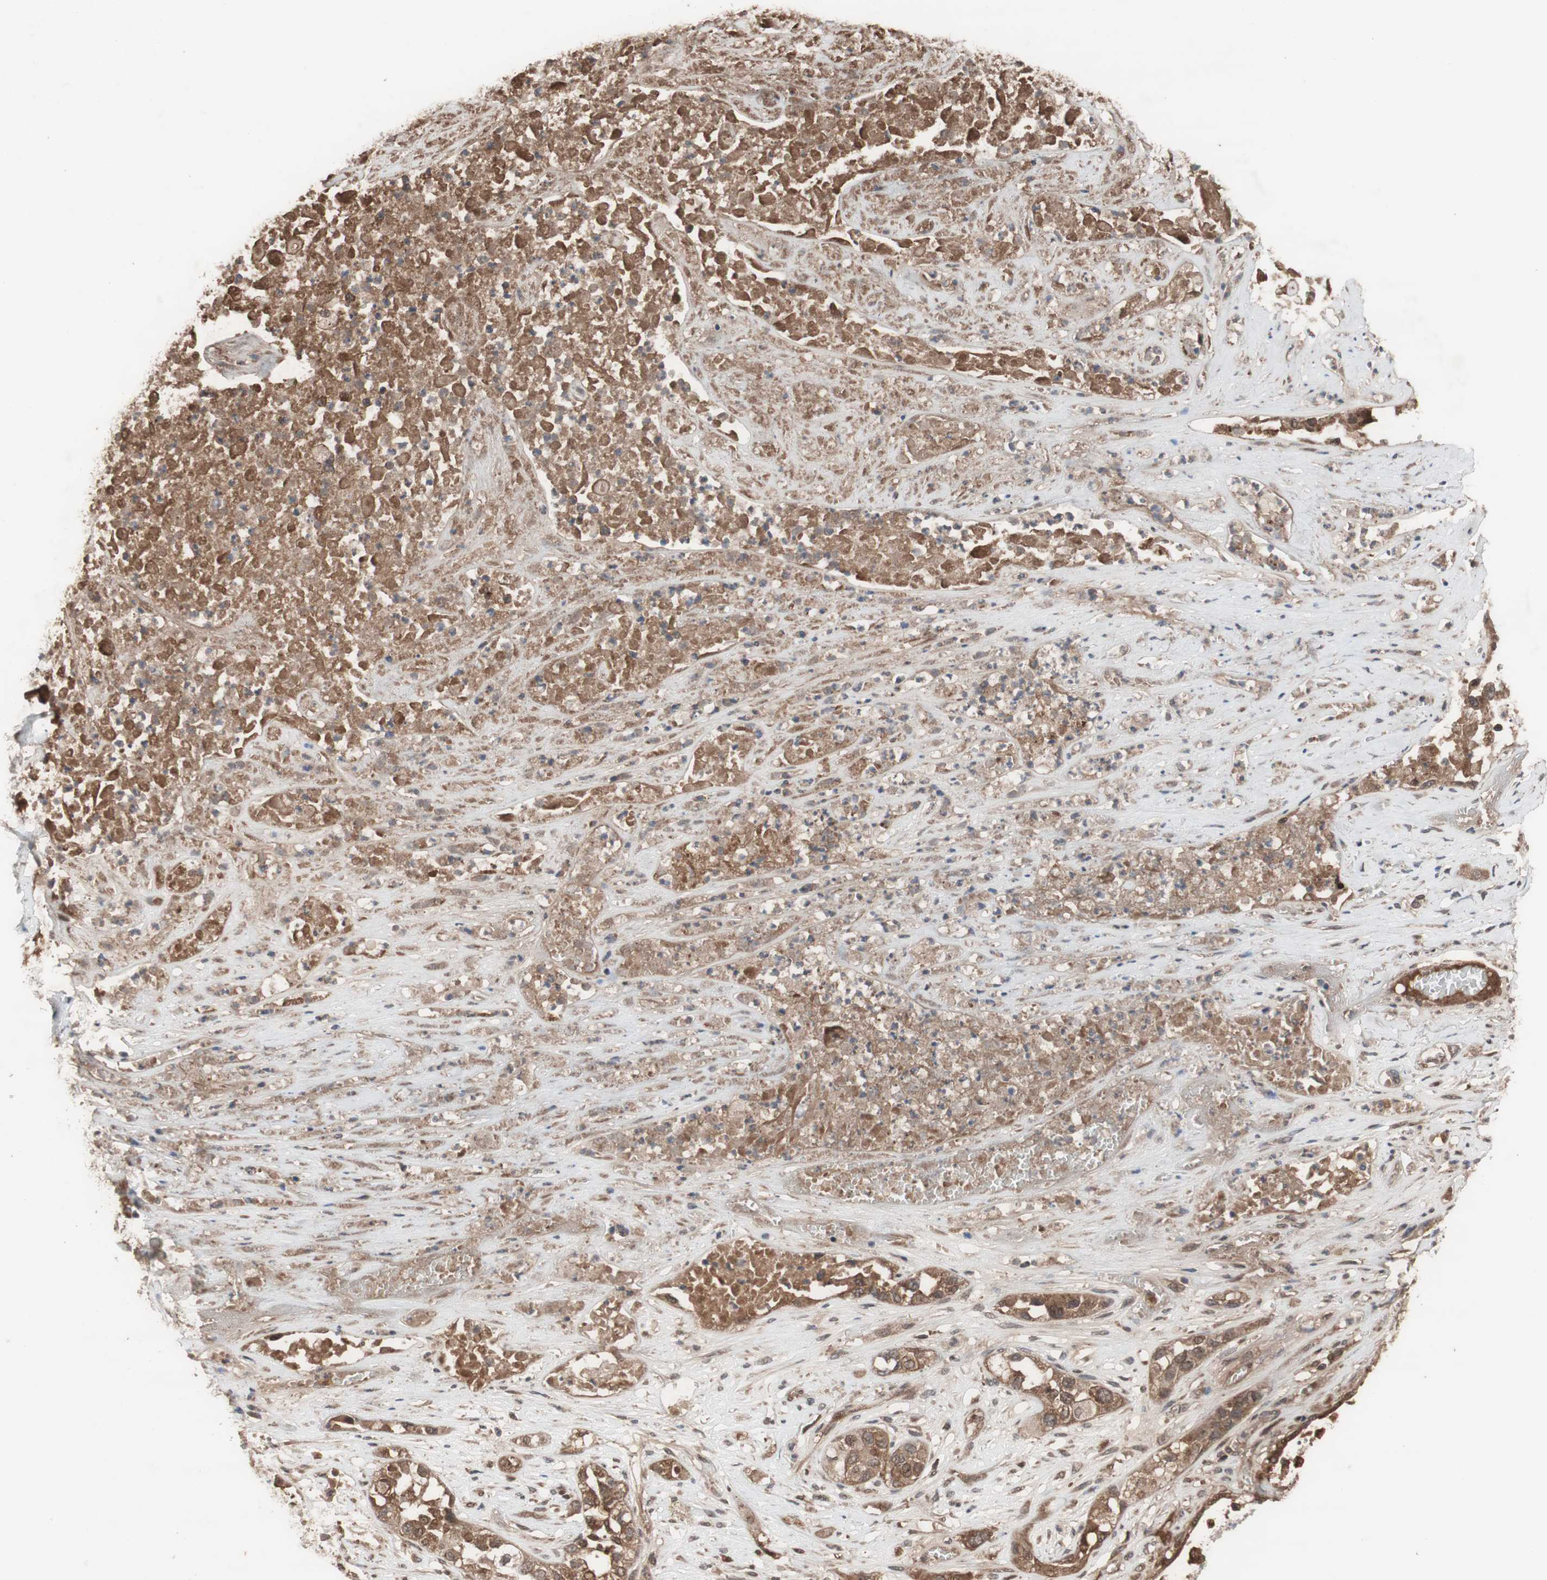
{"staining": {"intensity": "moderate", "quantity": ">75%", "location": "cytoplasmic/membranous"}, "tissue": "lung cancer", "cell_type": "Tumor cells", "image_type": "cancer", "snomed": [{"axis": "morphology", "description": "Squamous cell carcinoma, NOS"}, {"axis": "topography", "description": "Lung"}], "caption": "Lung cancer stained with DAB immunohistochemistry demonstrates medium levels of moderate cytoplasmic/membranous positivity in about >75% of tumor cells.", "gene": "KANSL1", "patient": {"sex": "male", "age": 71}}